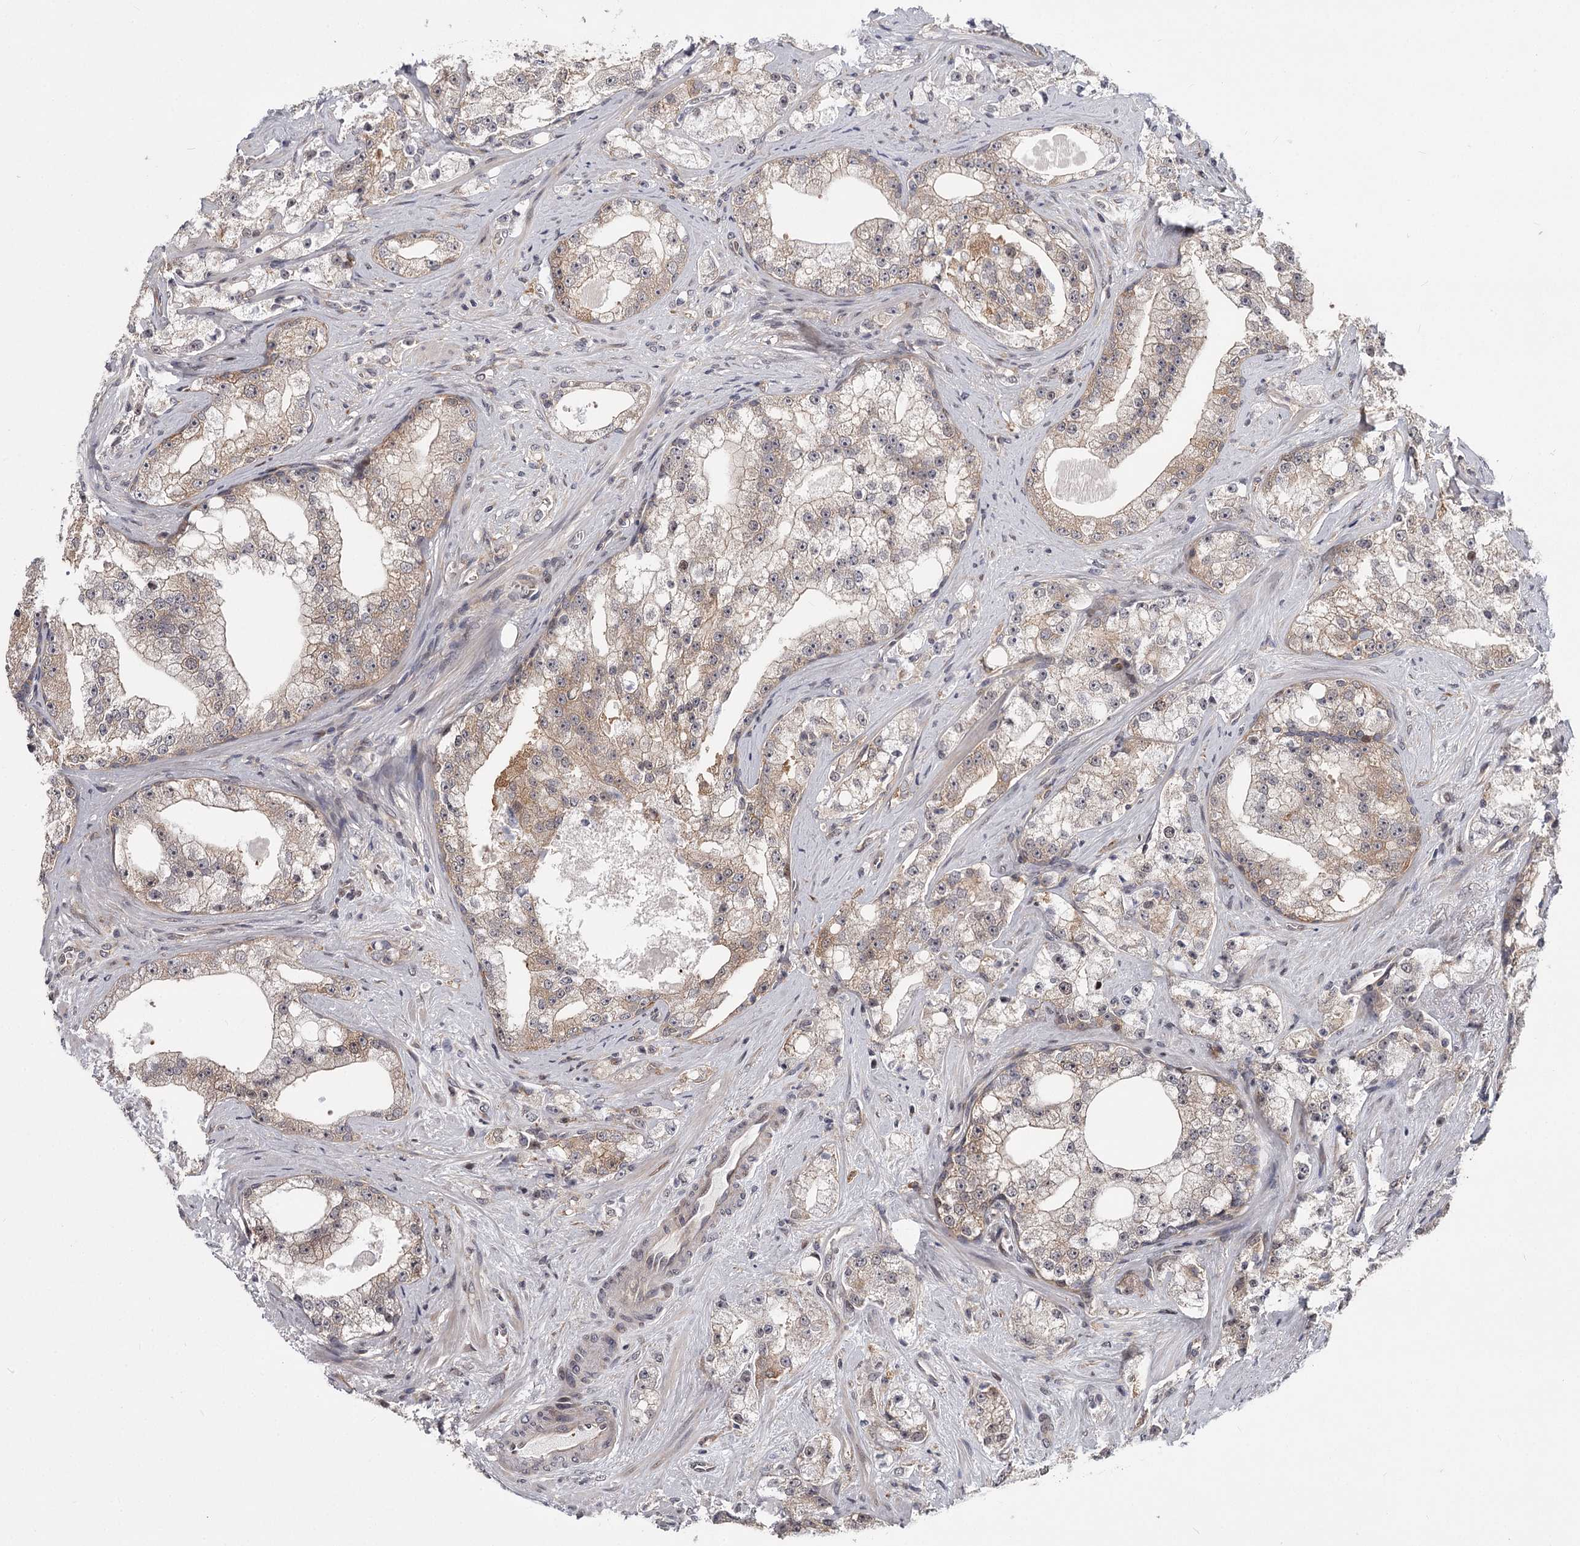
{"staining": {"intensity": "moderate", "quantity": "25%-75%", "location": "cytoplasmic/membranous"}, "tissue": "prostate cancer", "cell_type": "Tumor cells", "image_type": "cancer", "snomed": [{"axis": "morphology", "description": "Adenocarcinoma, High grade"}, {"axis": "topography", "description": "Prostate"}], "caption": "Immunohistochemistry of human prostate cancer (adenocarcinoma (high-grade)) displays medium levels of moderate cytoplasmic/membranous staining in about 25%-75% of tumor cells.", "gene": "CCNG2", "patient": {"sex": "male", "age": 64}}